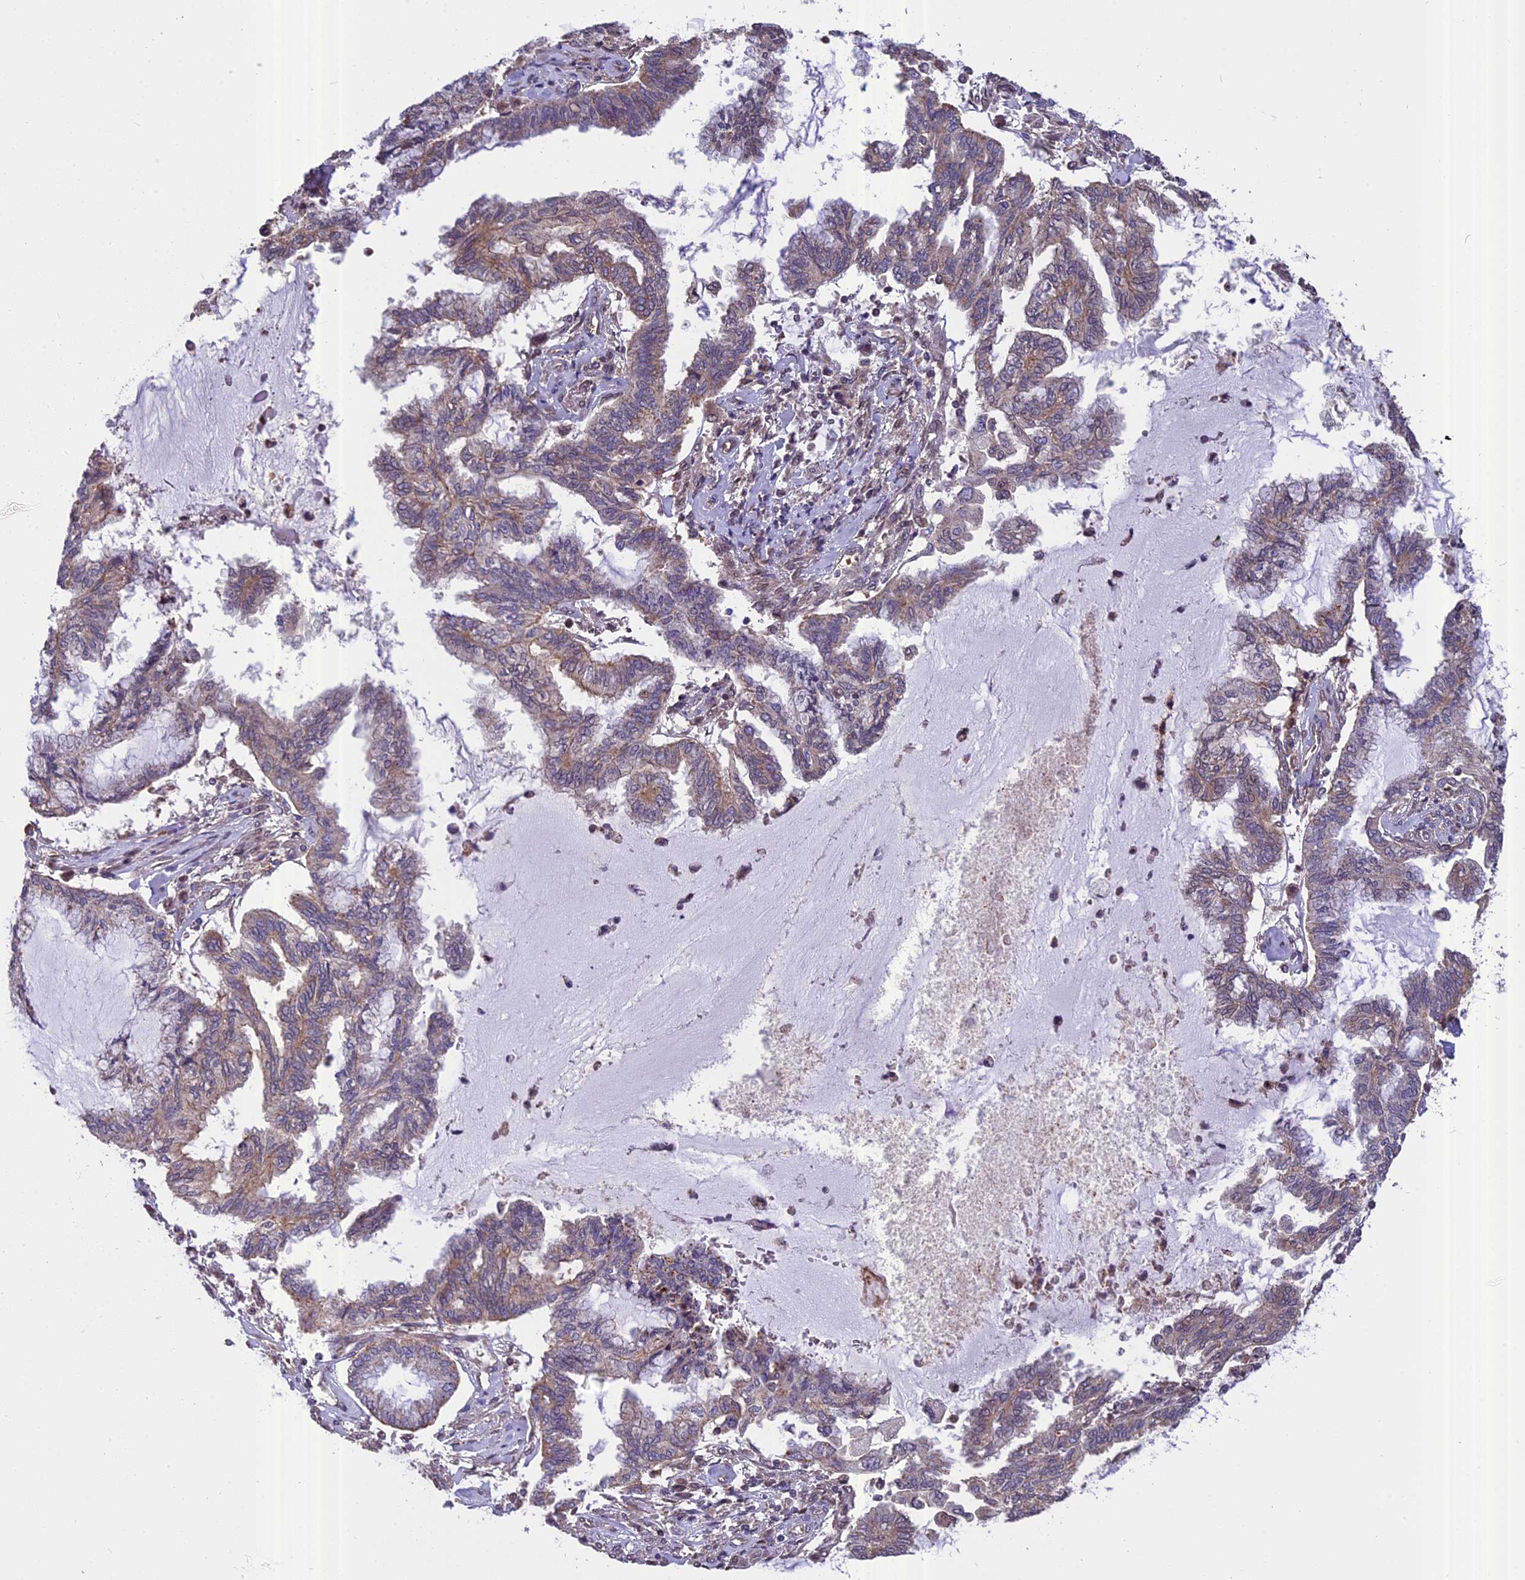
{"staining": {"intensity": "weak", "quantity": "25%-75%", "location": "cytoplasmic/membranous"}, "tissue": "endometrial cancer", "cell_type": "Tumor cells", "image_type": "cancer", "snomed": [{"axis": "morphology", "description": "Adenocarcinoma, NOS"}, {"axis": "topography", "description": "Endometrium"}], "caption": "Human endometrial adenocarcinoma stained for a protein (brown) demonstrates weak cytoplasmic/membranous positive expression in approximately 25%-75% of tumor cells.", "gene": "CHMP2A", "patient": {"sex": "female", "age": 86}}